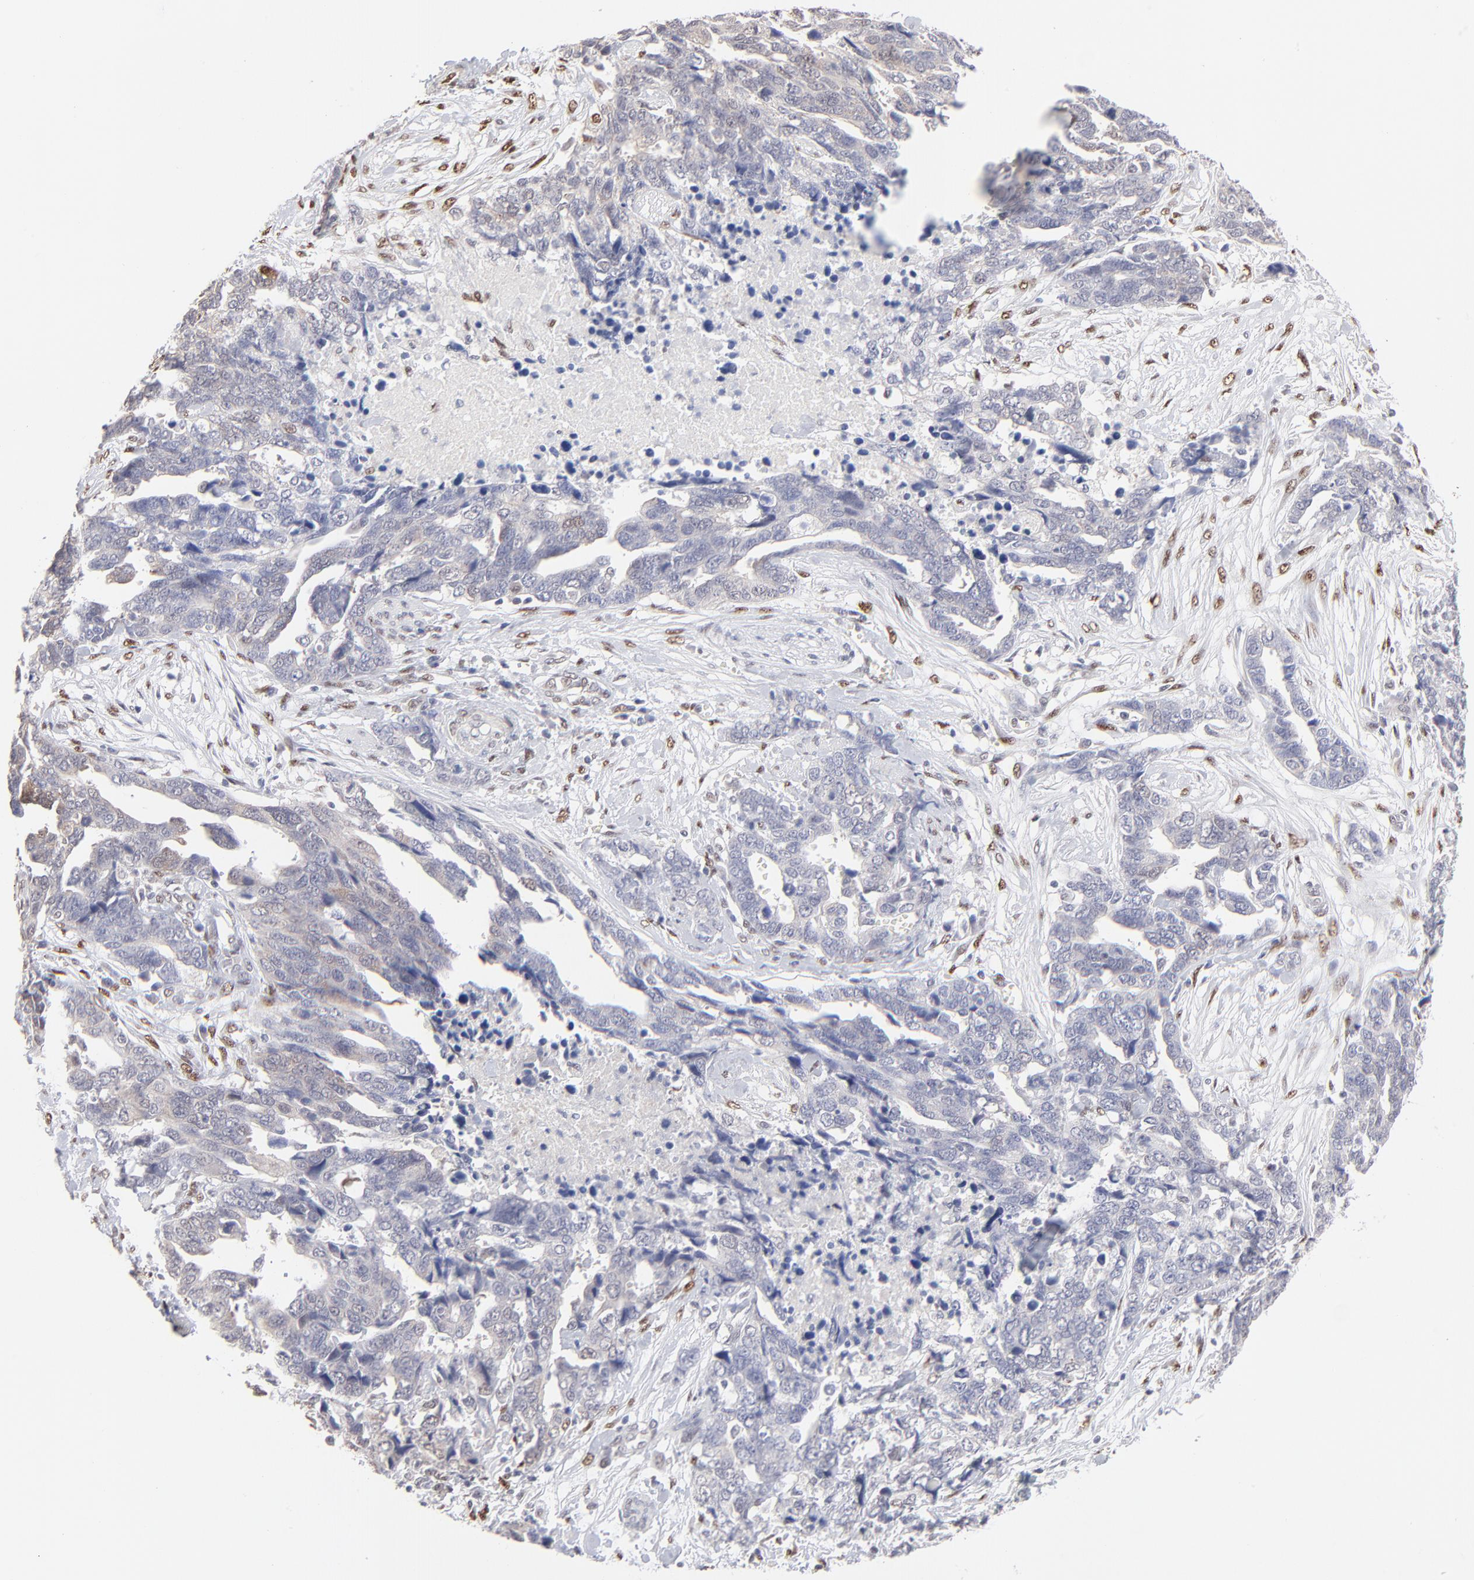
{"staining": {"intensity": "negative", "quantity": "none", "location": "none"}, "tissue": "ovarian cancer", "cell_type": "Tumor cells", "image_type": "cancer", "snomed": [{"axis": "morphology", "description": "Normal tissue, NOS"}, {"axis": "morphology", "description": "Cystadenocarcinoma, serous, NOS"}, {"axis": "topography", "description": "Fallopian tube"}, {"axis": "topography", "description": "Ovary"}], "caption": "This is a photomicrograph of IHC staining of serous cystadenocarcinoma (ovarian), which shows no expression in tumor cells.", "gene": "STAT3", "patient": {"sex": "female", "age": 56}}